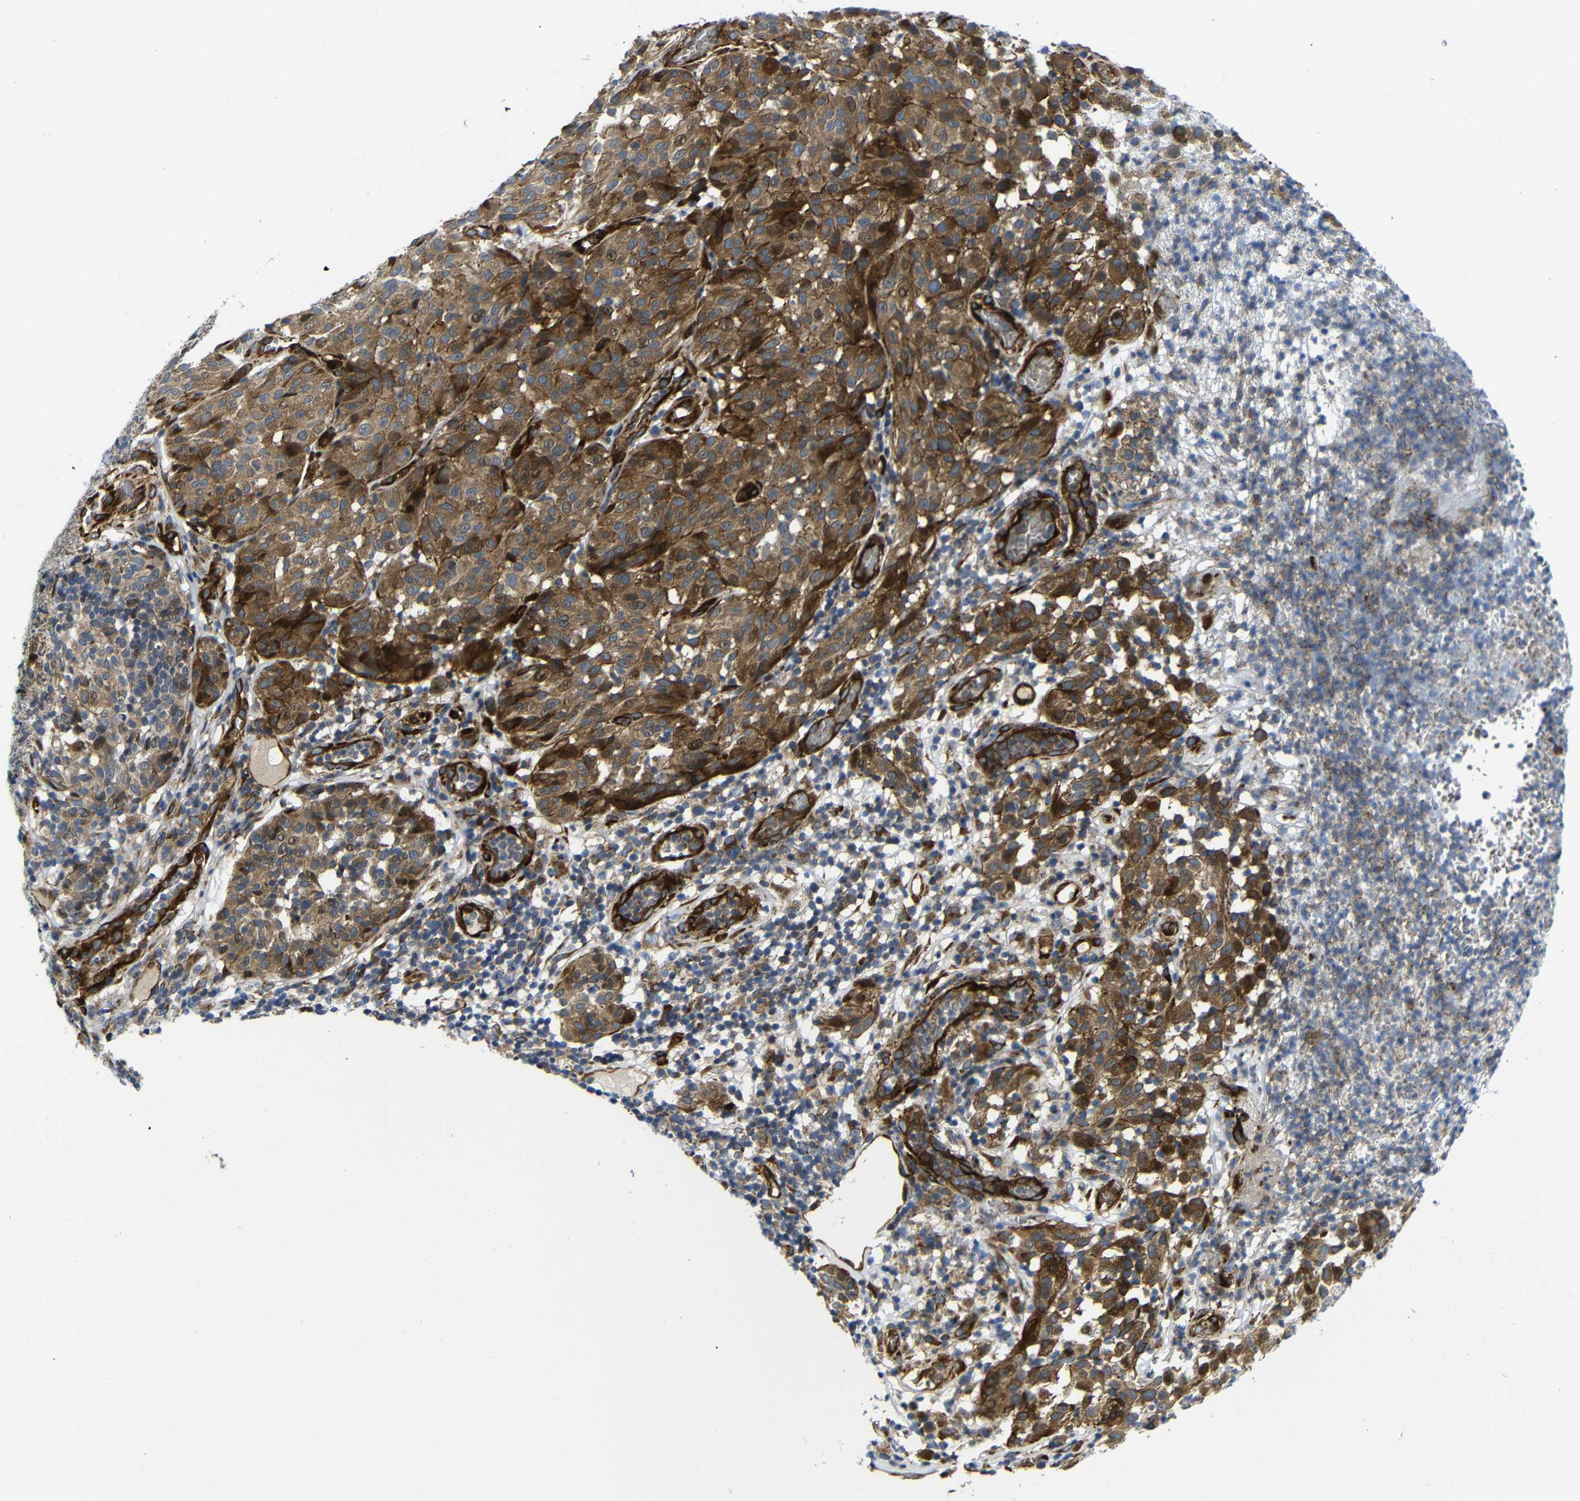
{"staining": {"intensity": "strong", "quantity": "25%-75%", "location": "cytoplasmic/membranous"}, "tissue": "melanoma", "cell_type": "Tumor cells", "image_type": "cancer", "snomed": [{"axis": "morphology", "description": "Malignant melanoma, NOS"}, {"axis": "topography", "description": "Skin"}], "caption": "The micrograph demonstrates staining of melanoma, revealing strong cytoplasmic/membranous protein positivity (brown color) within tumor cells.", "gene": "PARP14", "patient": {"sex": "female", "age": 46}}